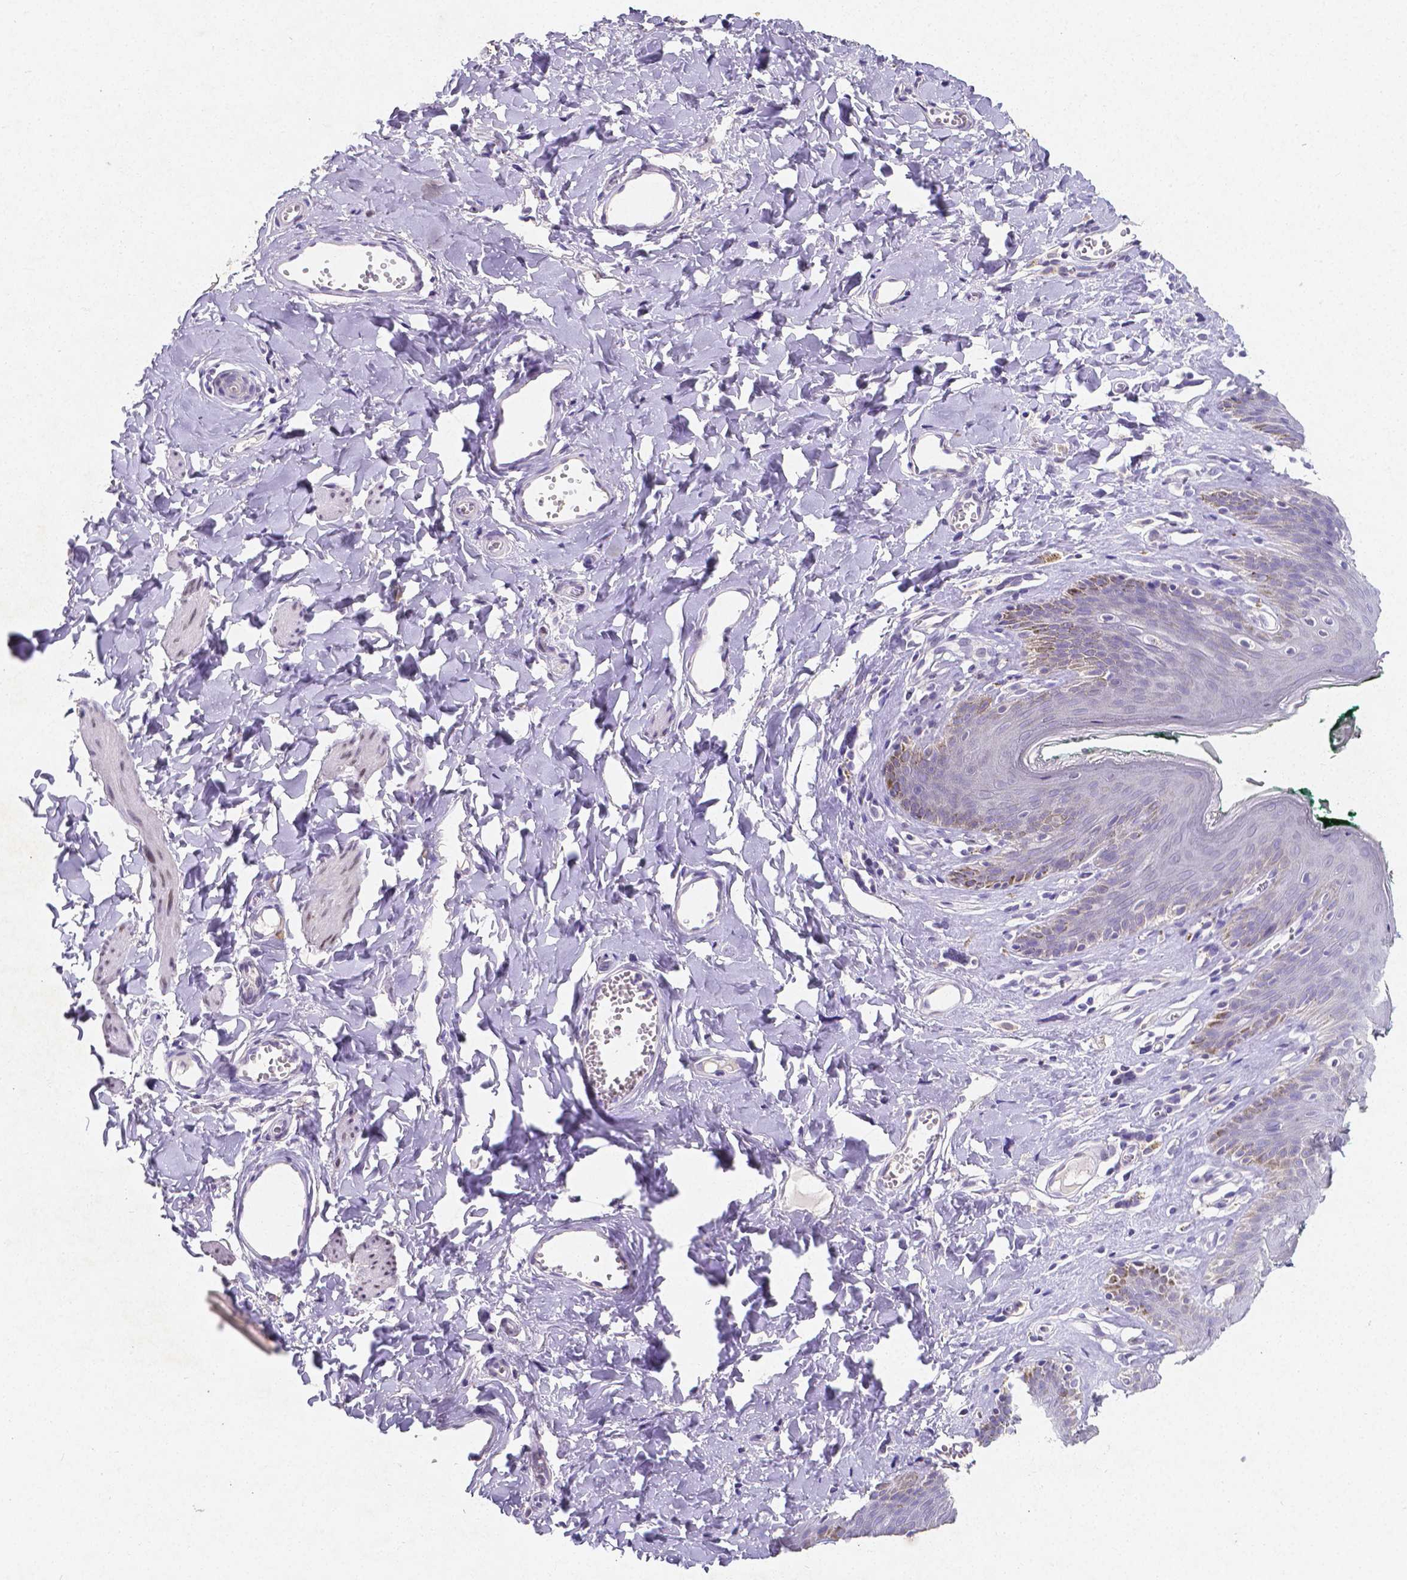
{"staining": {"intensity": "negative", "quantity": "none", "location": "none"}, "tissue": "skin", "cell_type": "Epidermal cells", "image_type": "normal", "snomed": [{"axis": "morphology", "description": "Normal tissue, NOS"}, {"axis": "topography", "description": "Vulva"}, {"axis": "topography", "description": "Peripheral nerve tissue"}], "caption": "This is a photomicrograph of IHC staining of normal skin, which shows no positivity in epidermal cells. Brightfield microscopy of immunohistochemistry stained with DAB (3,3'-diaminobenzidine) (brown) and hematoxylin (blue), captured at high magnification.", "gene": "SATB2", "patient": {"sex": "female", "age": 66}}